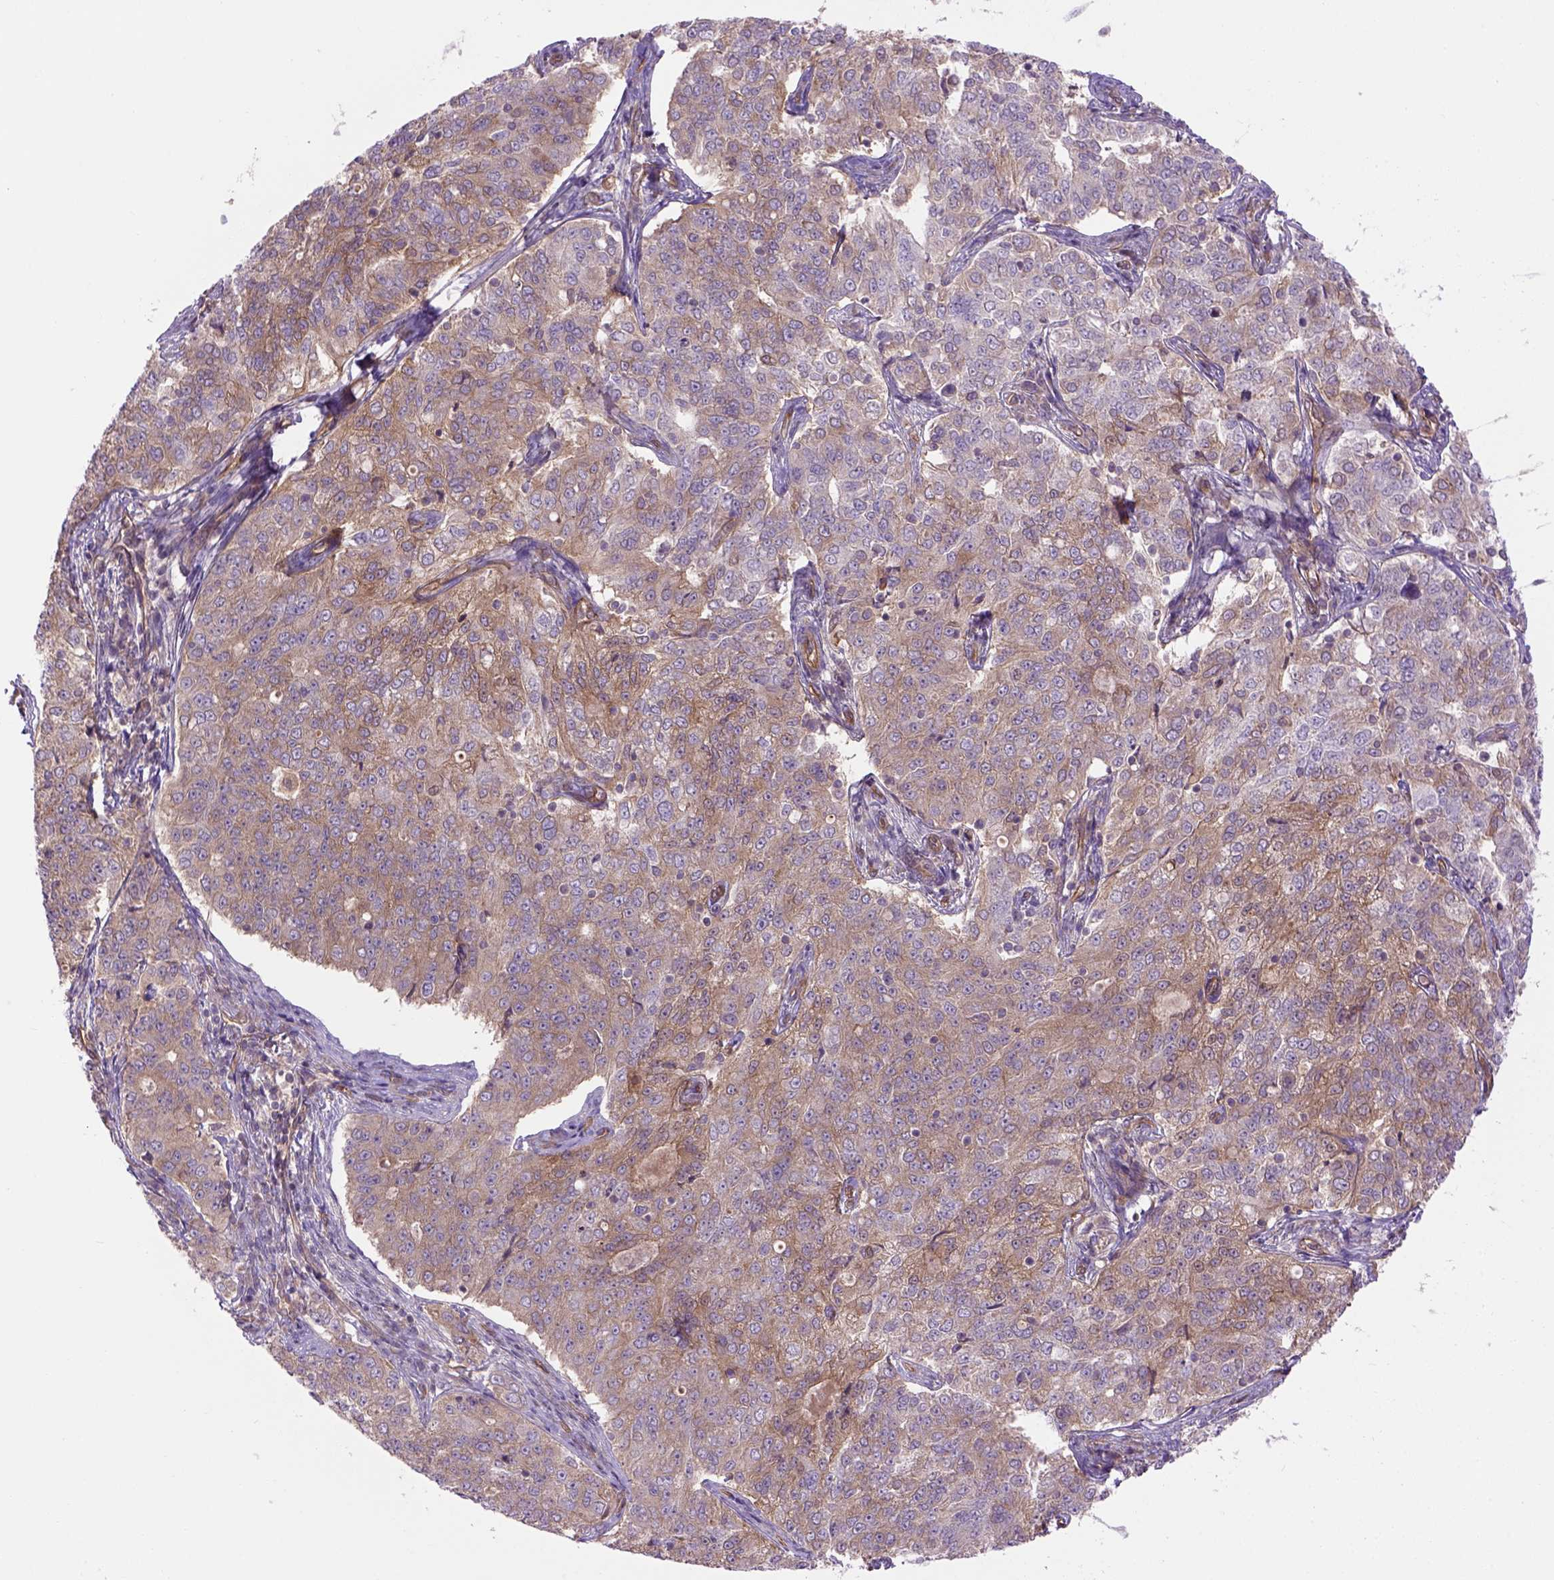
{"staining": {"intensity": "moderate", "quantity": ">75%", "location": "cytoplasmic/membranous"}, "tissue": "endometrial cancer", "cell_type": "Tumor cells", "image_type": "cancer", "snomed": [{"axis": "morphology", "description": "Adenocarcinoma, NOS"}, {"axis": "topography", "description": "Endometrium"}], "caption": "The image exhibits immunohistochemical staining of endometrial cancer. There is moderate cytoplasmic/membranous expression is identified in approximately >75% of tumor cells. (DAB IHC, brown staining for protein, blue staining for nuclei).", "gene": "CASKIN2", "patient": {"sex": "female", "age": 43}}